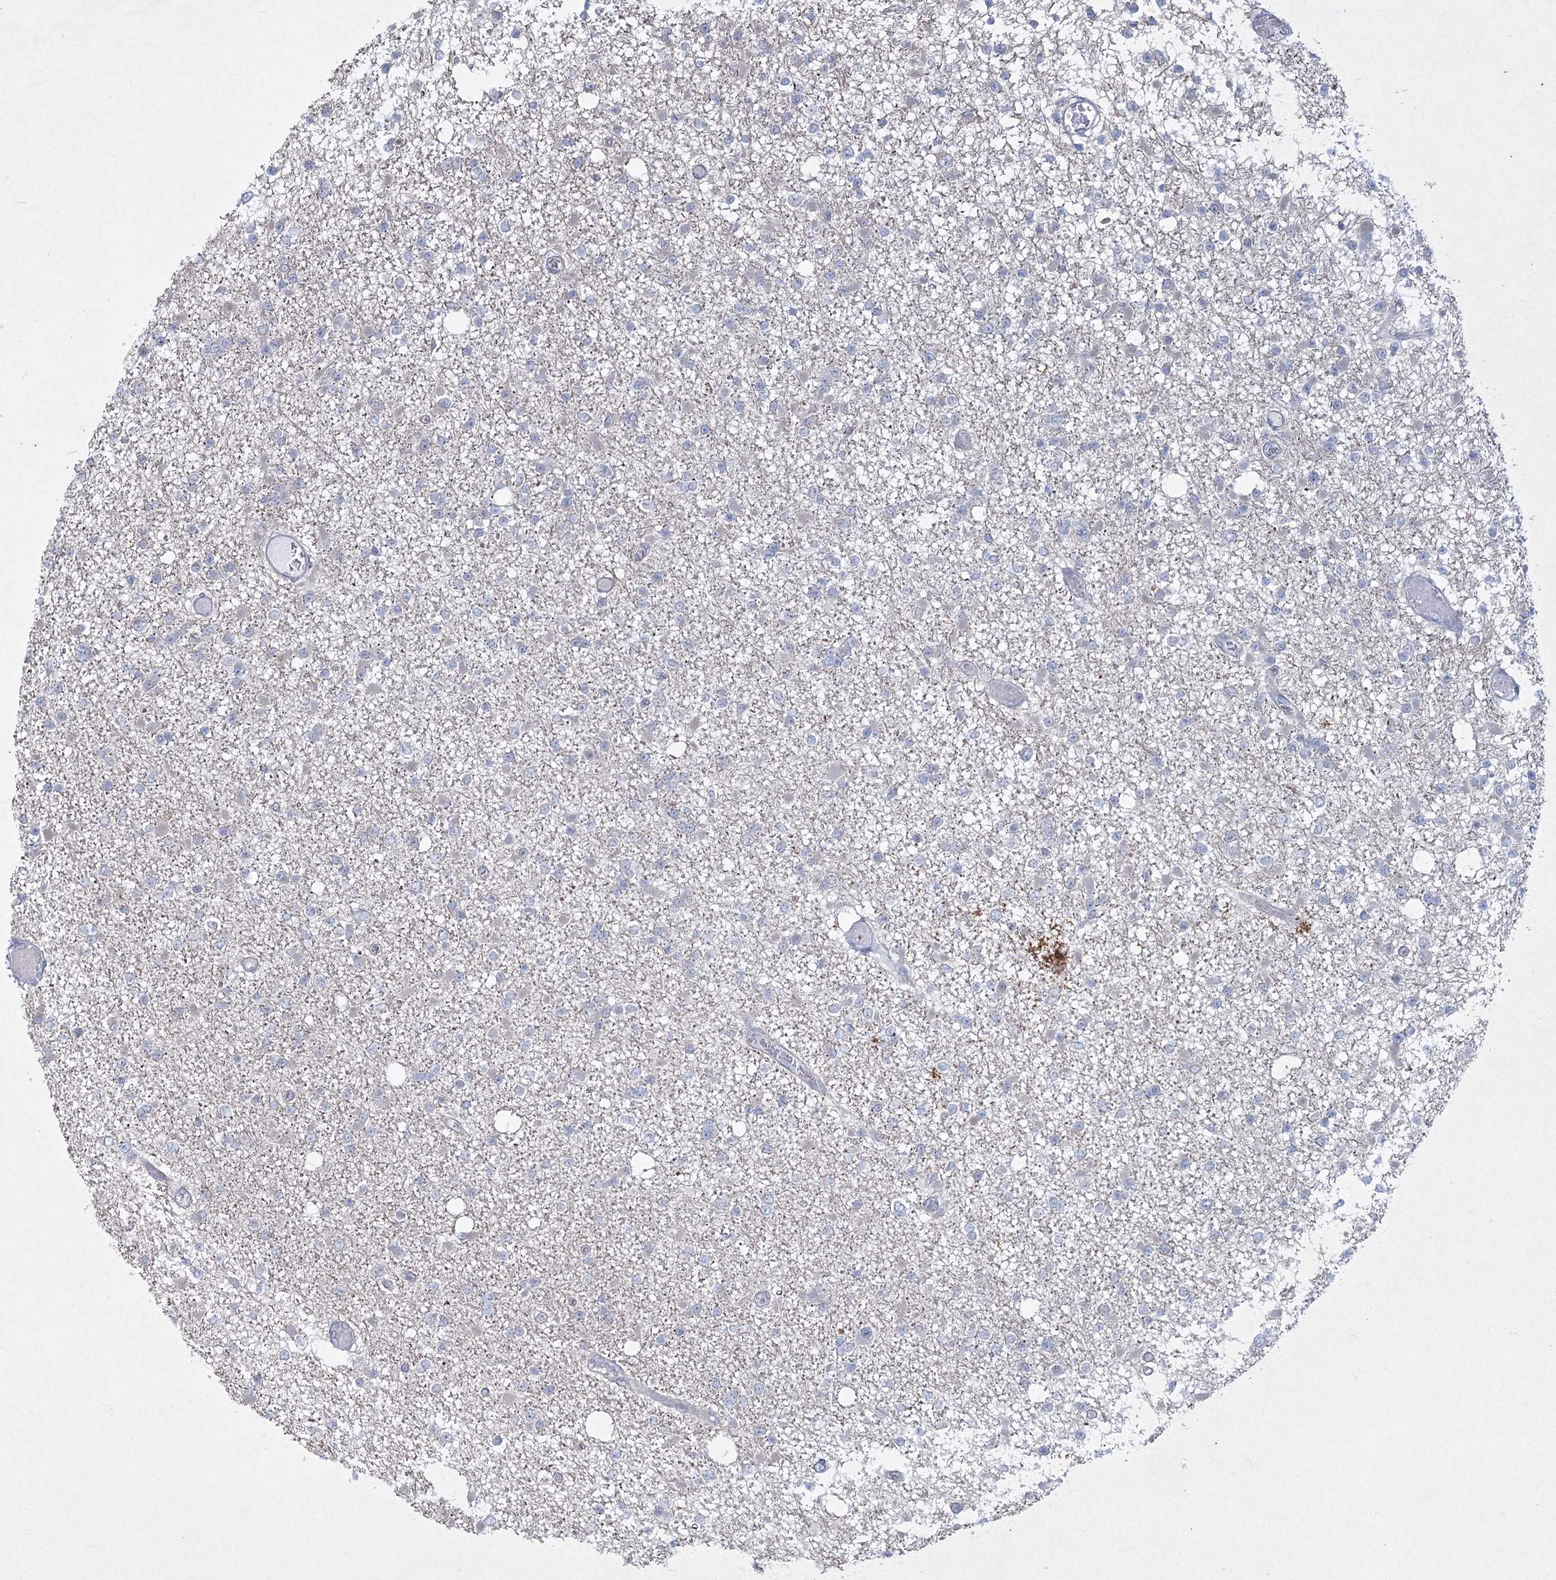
{"staining": {"intensity": "negative", "quantity": "none", "location": "none"}, "tissue": "glioma", "cell_type": "Tumor cells", "image_type": "cancer", "snomed": [{"axis": "morphology", "description": "Glioma, malignant, Low grade"}, {"axis": "topography", "description": "Brain"}], "caption": "Human glioma stained for a protein using IHC reveals no staining in tumor cells.", "gene": "PLA2G12A", "patient": {"sex": "female", "age": 22}}